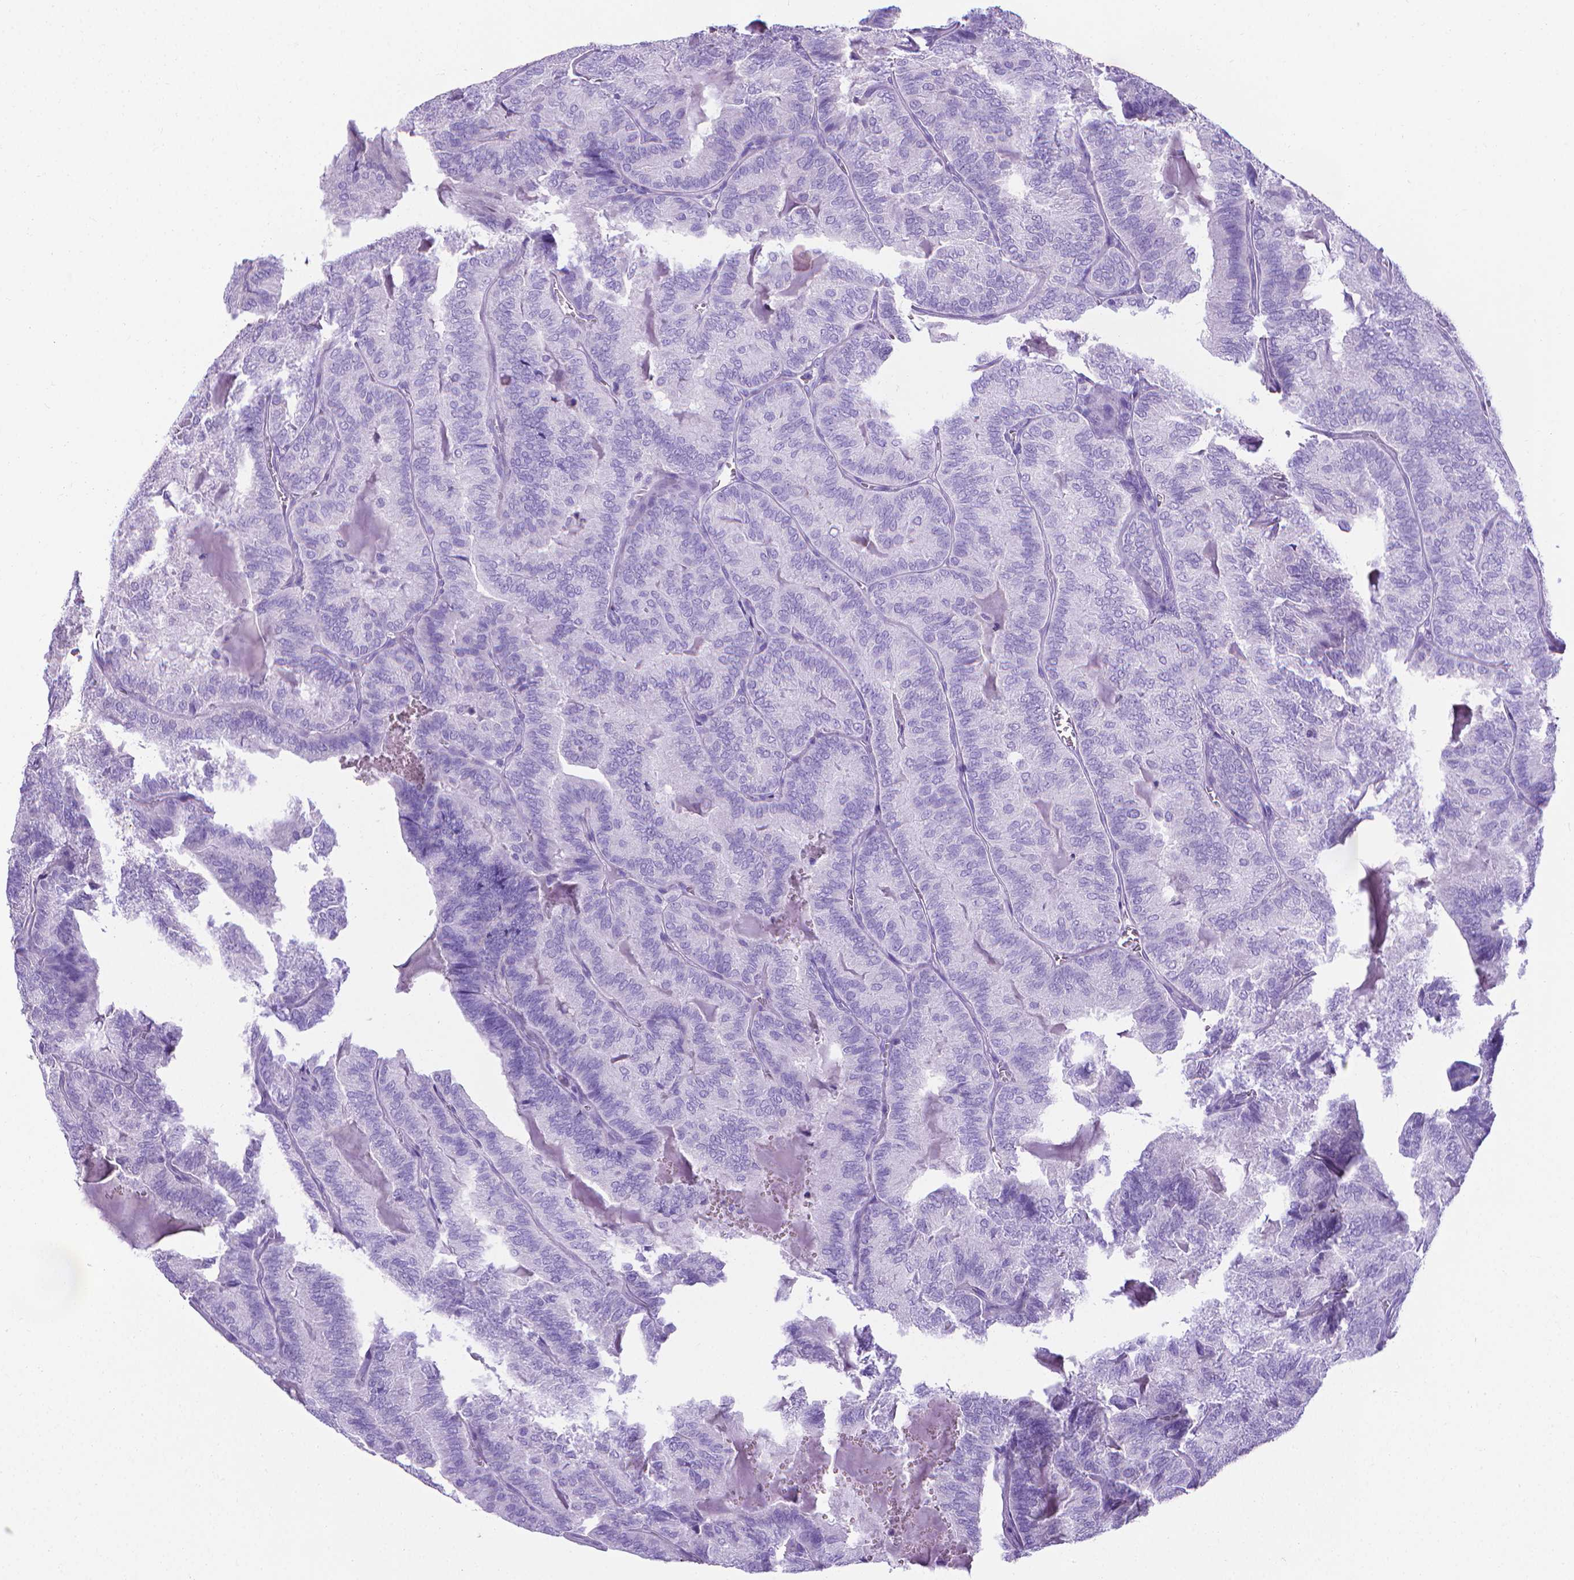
{"staining": {"intensity": "negative", "quantity": "none", "location": "none"}, "tissue": "thyroid cancer", "cell_type": "Tumor cells", "image_type": "cancer", "snomed": [{"axis": "morphology", "description": "Papillary adenocarcinoma, NOS"}, {"axis": "topography", "description": "Thyroid gland"}], "caption": "A photomicrograph of human thyroid cancer (papillary adenocarcinoma) is negative for staining in tumor cells. (DAB (3,3'-diaminobenzidine) IHC, high magnification).", "gene": "MFAP2", "patient": {"sex": "female", "age": 75}}